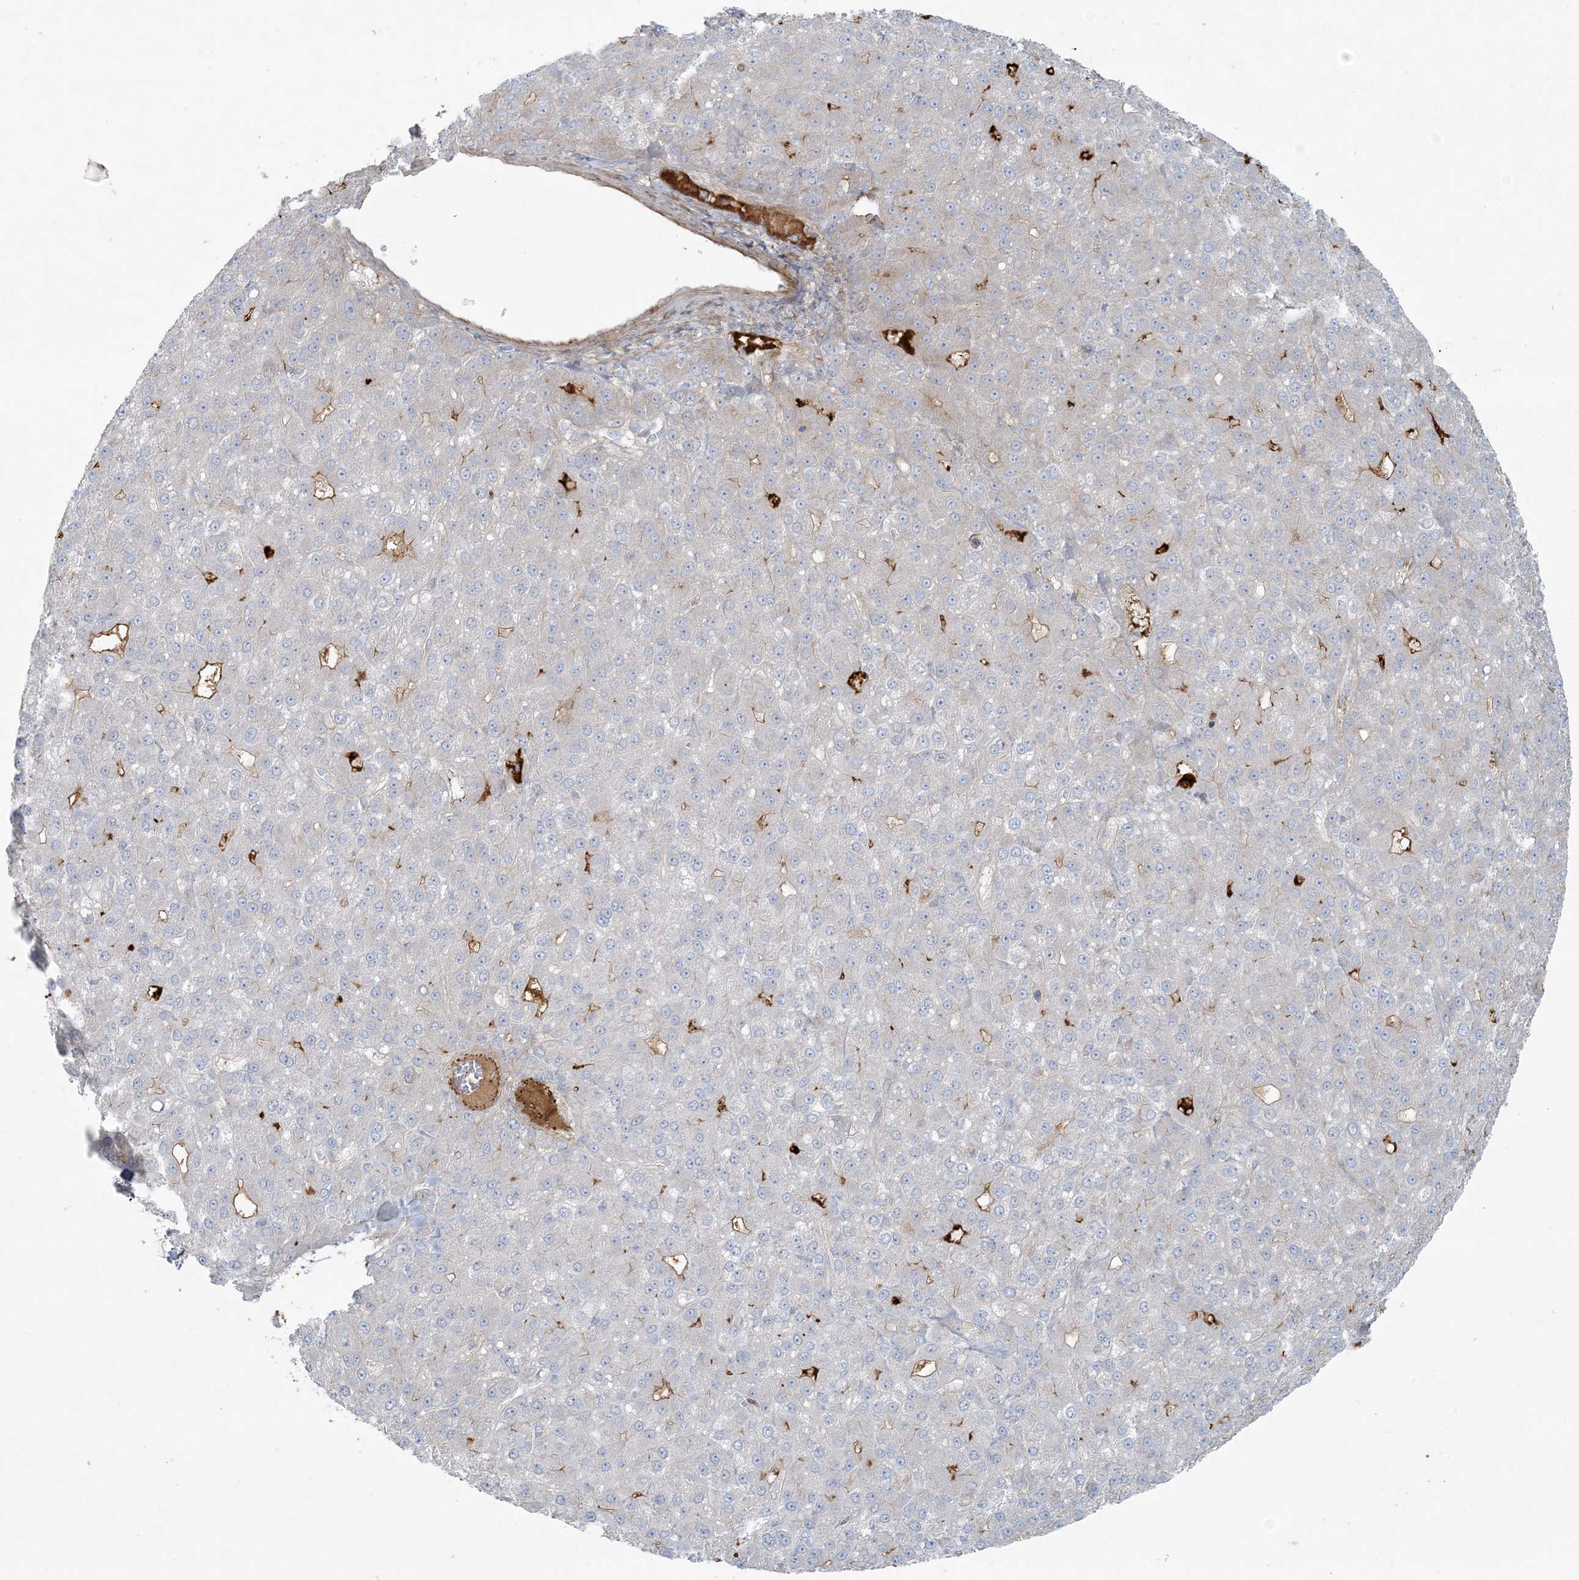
{"staining": {"intensity": "strong", "quantity": "<25%", "location": "cytoplasmic/membranous"}, "tissue": "liver cancer", "cell_type": "Tumor cells", "image_type": "cancer", "snomed": [{"axis": "morphology", "description": "Carcinoma, Hepatocellular, NOS"}, {"axis": "topography", "description": "Liver"}], "caption": "Immunohistochemistry (IHC) micrograph of liver cancer (hepatocellular carcinoma) stained for a protein (brown), which shows medium levels of strong cytoplasmic/membranous expression in about <25% of tumor cells.", "gene": "PIK3R4", "patient": {"sex": "male", "age": 67}}